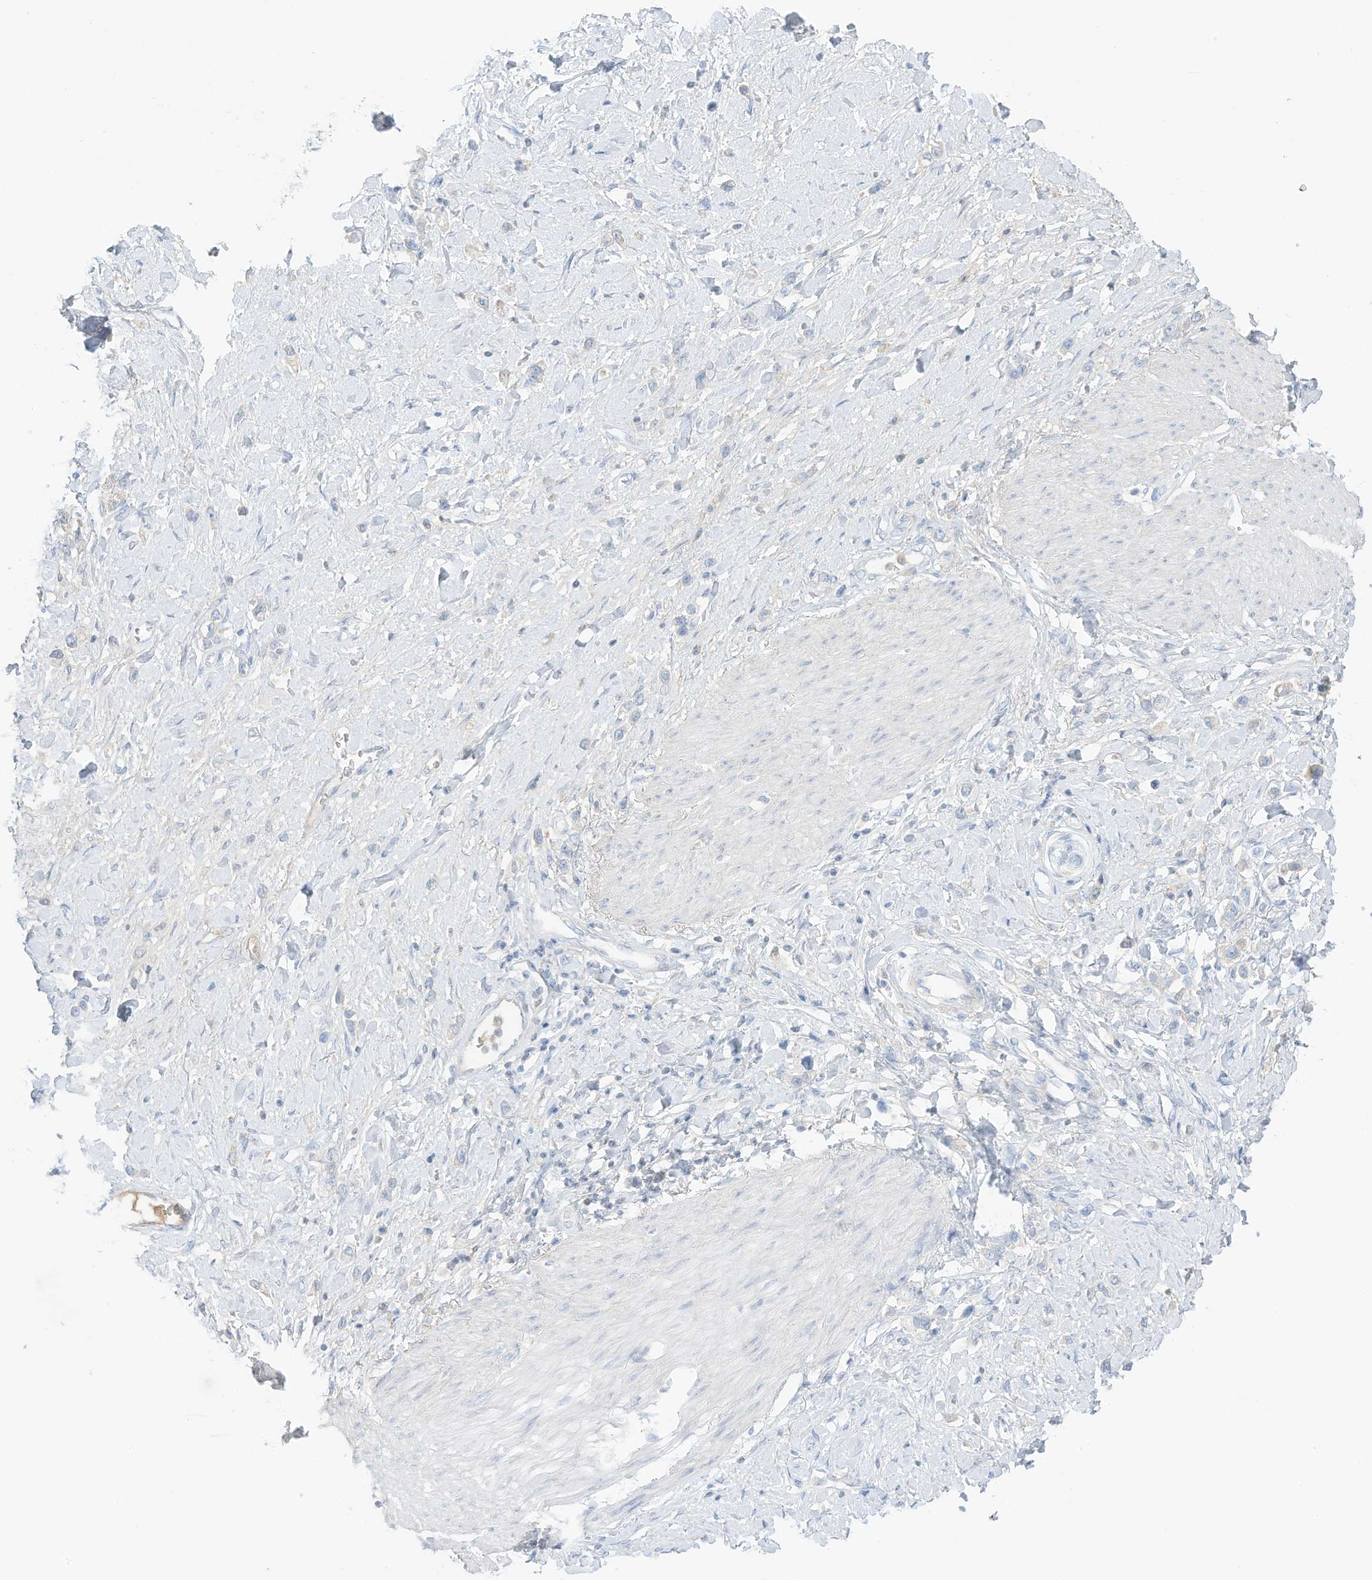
{"staining": {"intensity": "negative", "quantity": "none", "location": "none"}, "tissue": "stomach cancer", "cell_type": "Tumor cells", "image_type": "cancer", "snomed": [{"axis": "morphology", "description": "Normal tissue, NOS"}, {"axis": "morphology", "description": "Adenocarcinoma, NOS"}, {"axis": "topography", "description": "Stomach, upper"}, {"axis": "topography", "description": "Stomach"}], "caption": "This is an immunohistochemistry histopathology image of stomach cancer (adenocarcinoma). There is no staining in tumor cells.", "gene": "HSD17B13", "patient": {"sex": "female", "age": 65}}